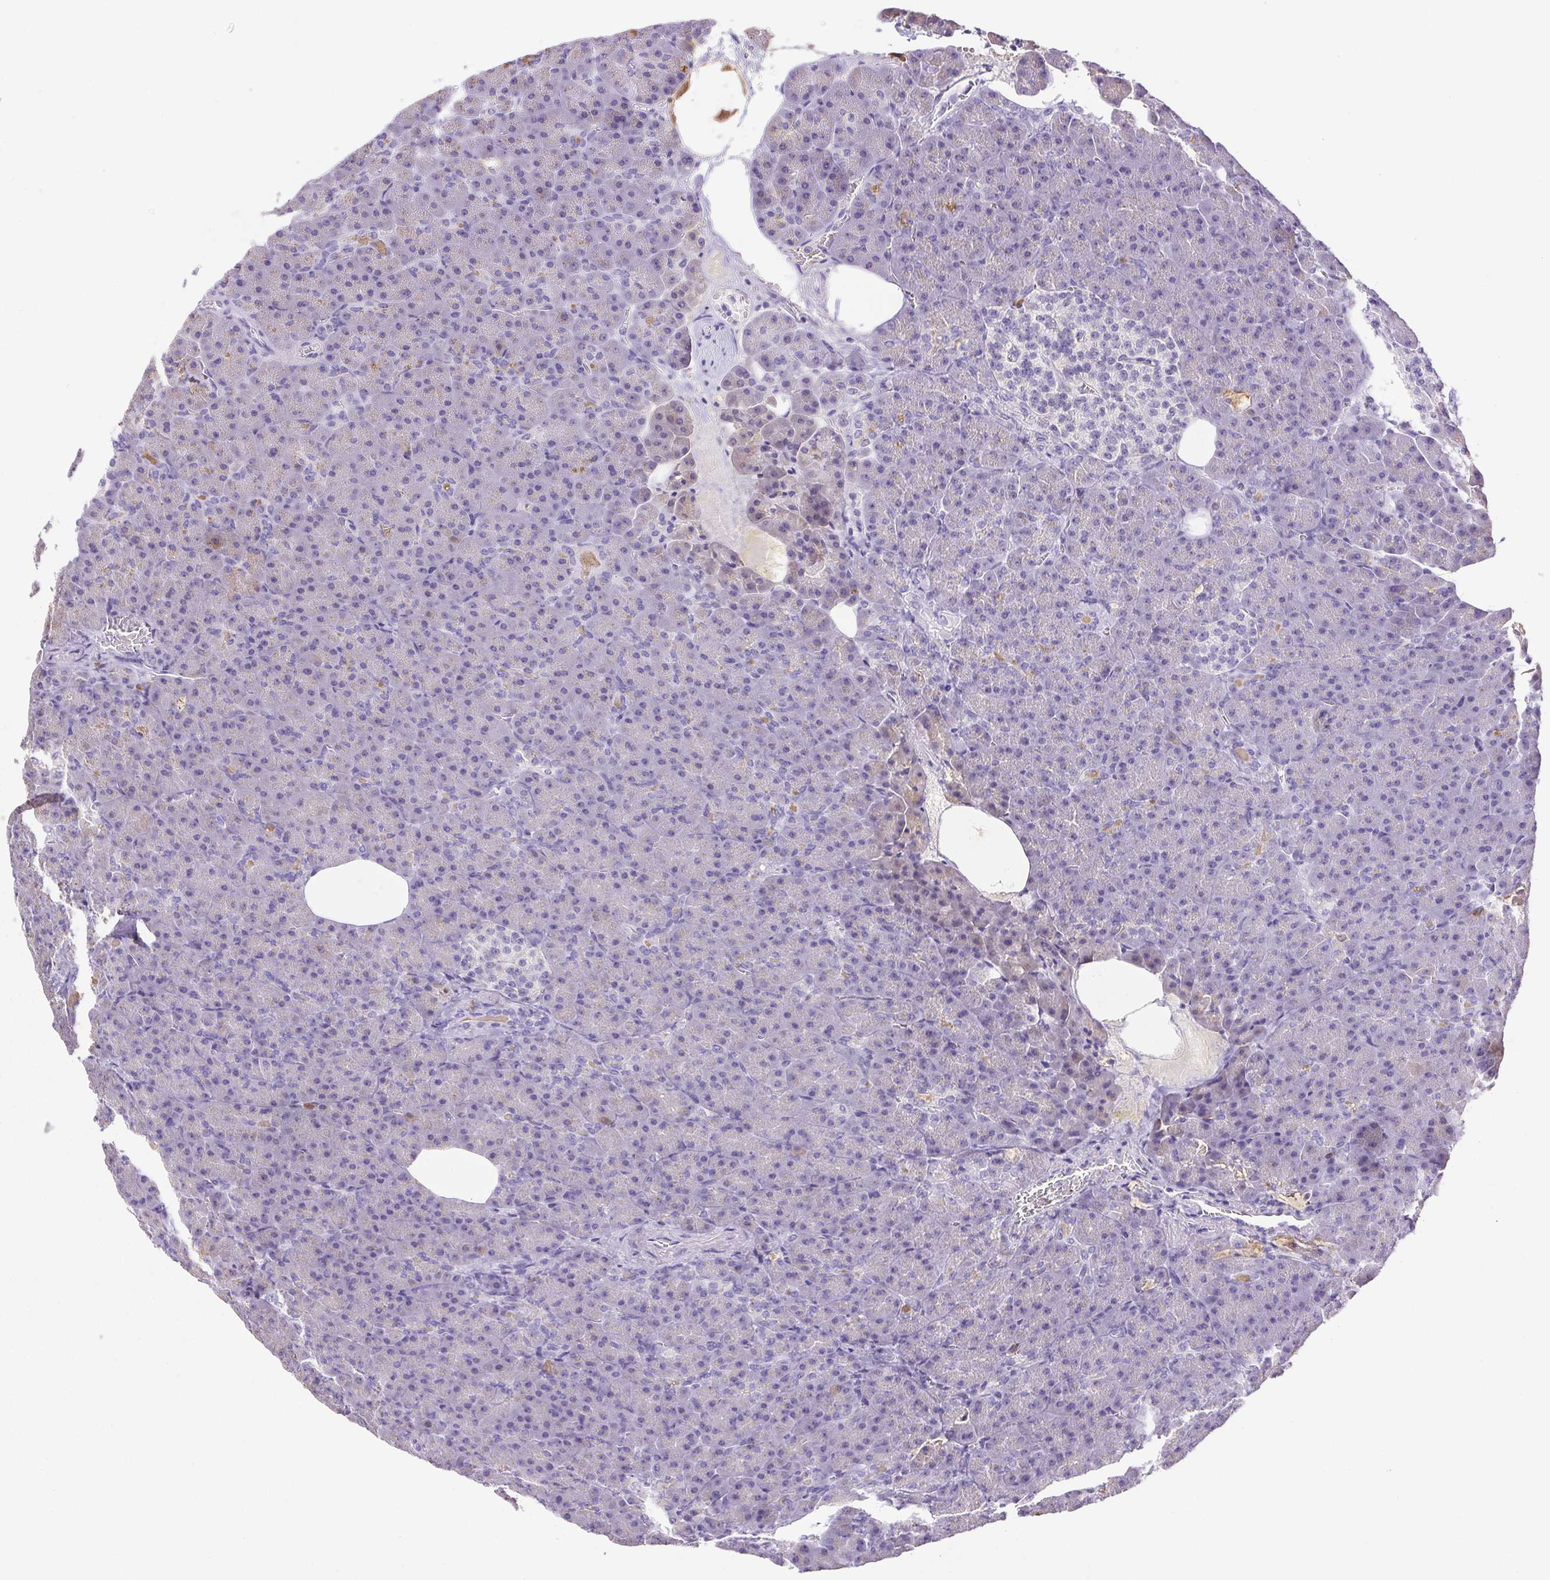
{"staining": {"intensity": "weak", "quantity": "<25%", "location": "cytoplasmic/membranous"}, "tissue": "pancreas", "cell_type": "Exocrine glandular cells", "image_type": "normal", "snomed": [{"axis": "morphology", "description": "Normal tissue, NOS"}, {"axis": "topography", "description": "Pancreas"}], "caption": "DAB (3,3'-diaminobenzidine) immunohistochemical staining of unremarkable pancreas shows no significant staining in exocrine glandular cells. (DAB immunohistochemistry visualized using brightfield microscopy, high magnification).", "gene": "PAPPA2", "patient": {"sex": "female", "age": 74}}